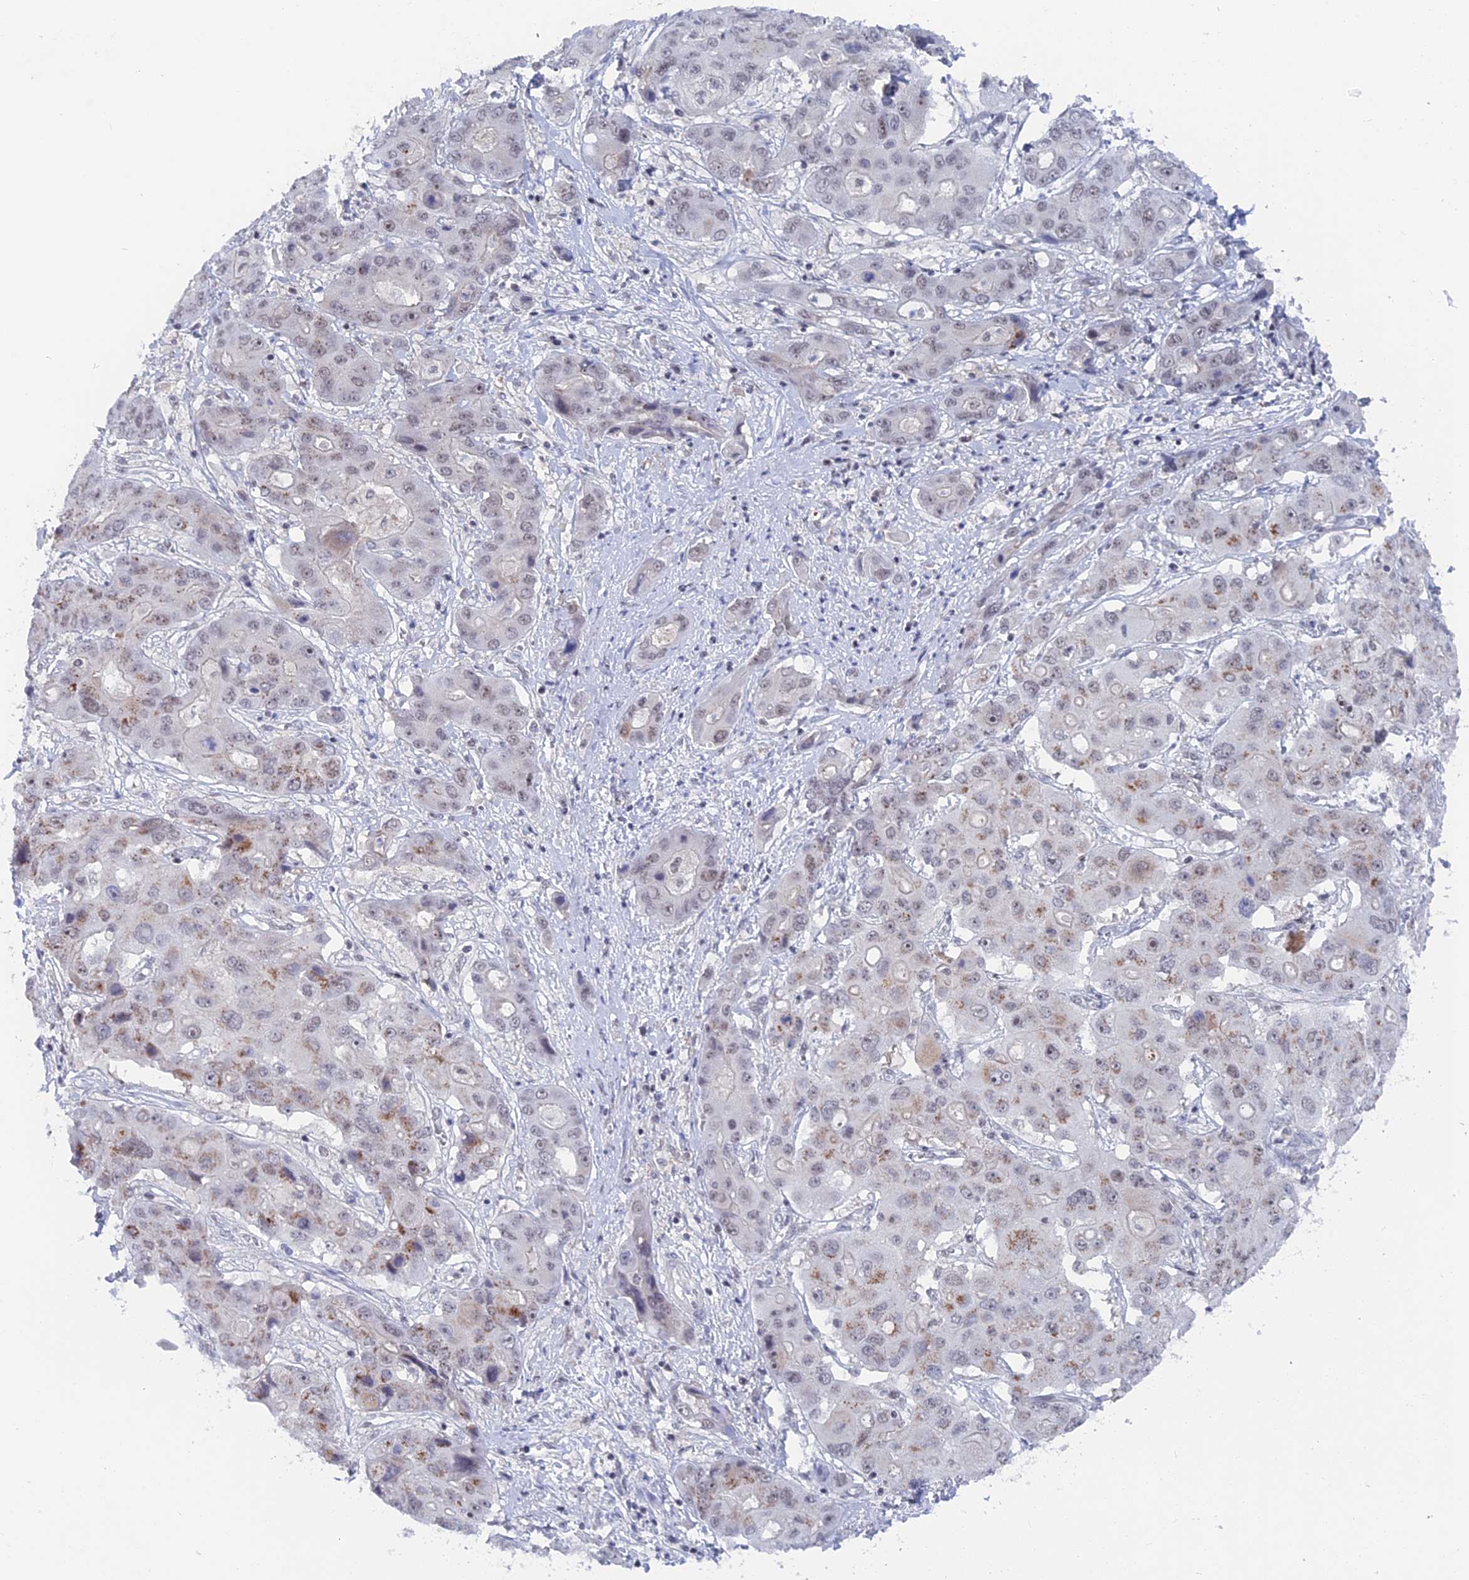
{"staining": {"intensity": "weak", "quantity": "<25%", "location": "cytoplasmic/membranous,nuclear"}, "tissue": "liver cancer", "cell_type": "Tumor cells", "image_type": "cancer", "snomed": [{"axis": "morphology", "description": "Cholangiocarcinoma"}, {"axis": "topography", "description": "Liver"}], "caption": "This photomicrograph is of liver cancer (cholangiocarcinoma) stained with IHC to label a protein in brown with the nuclei are counter-stained blue. There is no positivity in tumor cells.", "gene": "BRD2", "patient": {"sex": "male", "age": 67}}